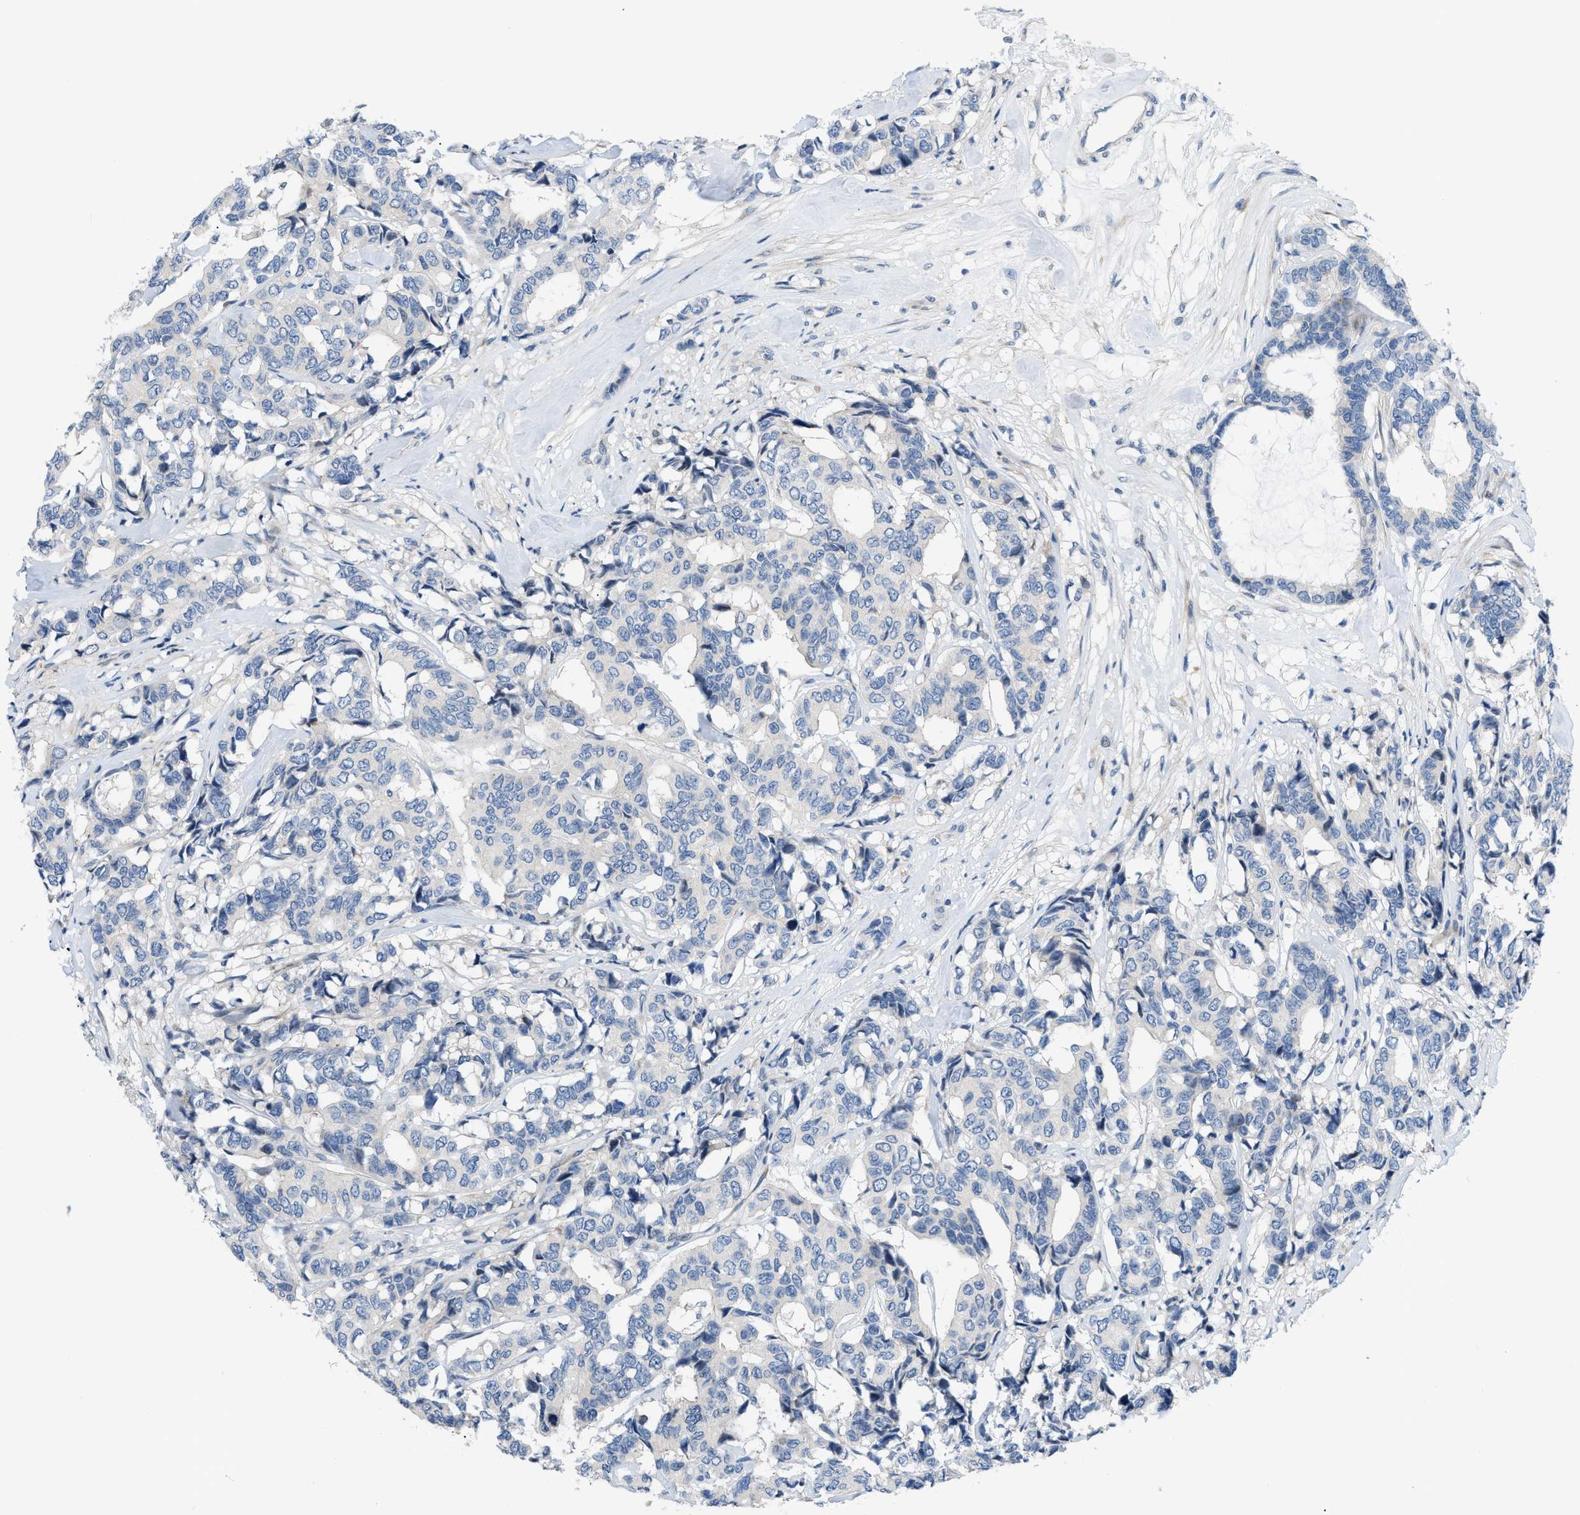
{"staining": {"intensity": "negative", "quantity": "none", "location": "none"}, "tissue": "breast cancer", "cell_type": "Tumor cells", "image_type": "cancer", "snomed": [{"axis": "morphology", "description": "Duct carcinoma"}, {"axis": "topography", "description": "Breast"}], "caption": "IHC of human breast cancer reveals no staining in tumor cells.", "gene": "FDCSP", "patient": {"sex": "female", "age": 87}}